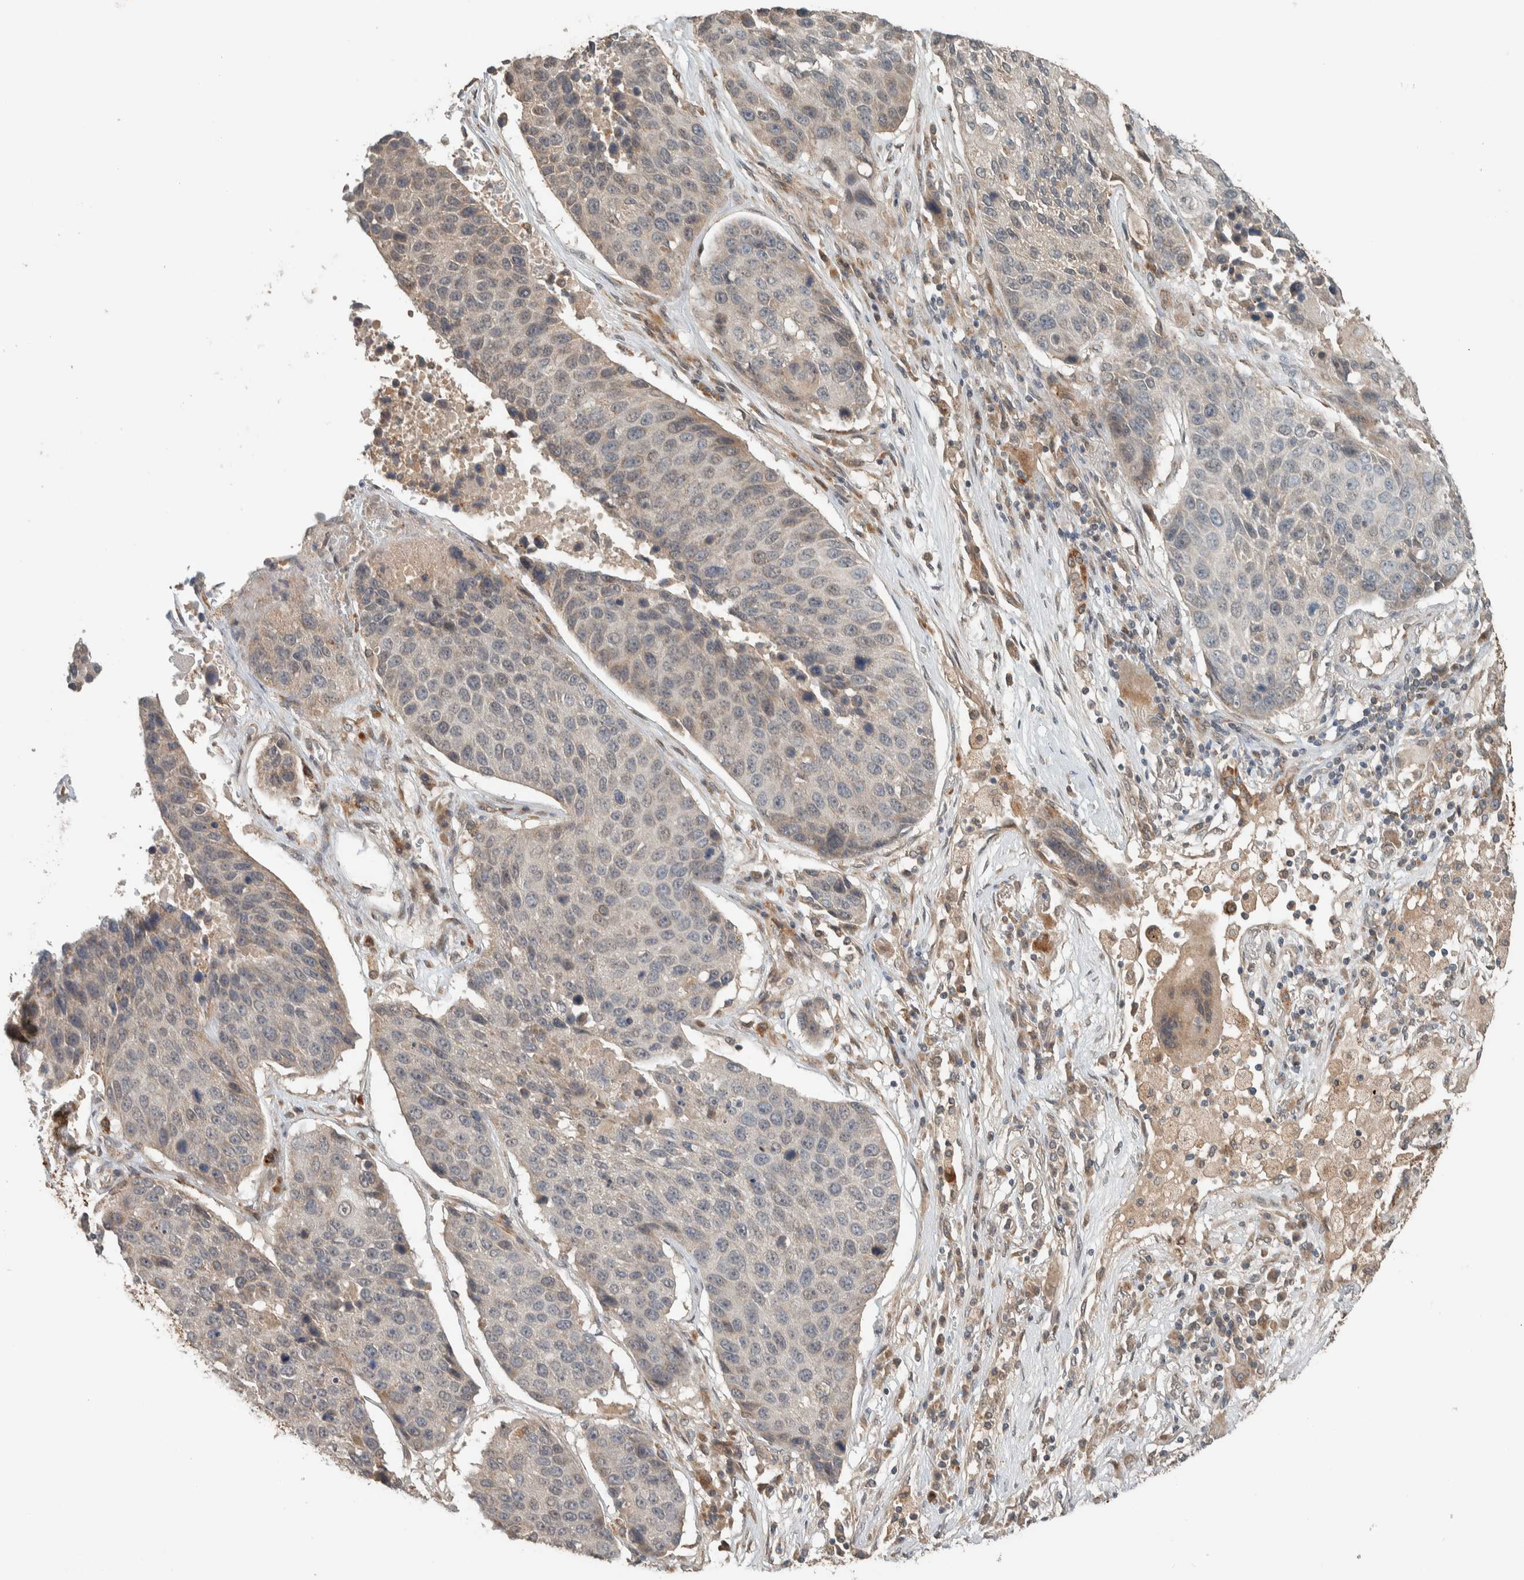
{"staining": {"intensity": "weak", "quantity": "<25%", "location": "cytoplasmic/membranous"}, "tissue": "lung cancer", "cell_type": "Tumor cells", "image_type": "cancer", "snomed": [{"axis": "morphology", "description": "Squamous cell carcinoma, NOS"}, {"axis": "topography", "description": "Lung"}], "caption": "IHC histopathology image of neoplastic tissue: human lung cancer (squamous cell carcinoma) stained with DAB (3,3'-diaminobenzidine) exhibits no significant protein expression in tumor cells. (DAB immunohistochemistry (IHC) with hematoxylin counter stain).", "gene": "NBR1", "patient": {"sex": "male", "age": 61}}